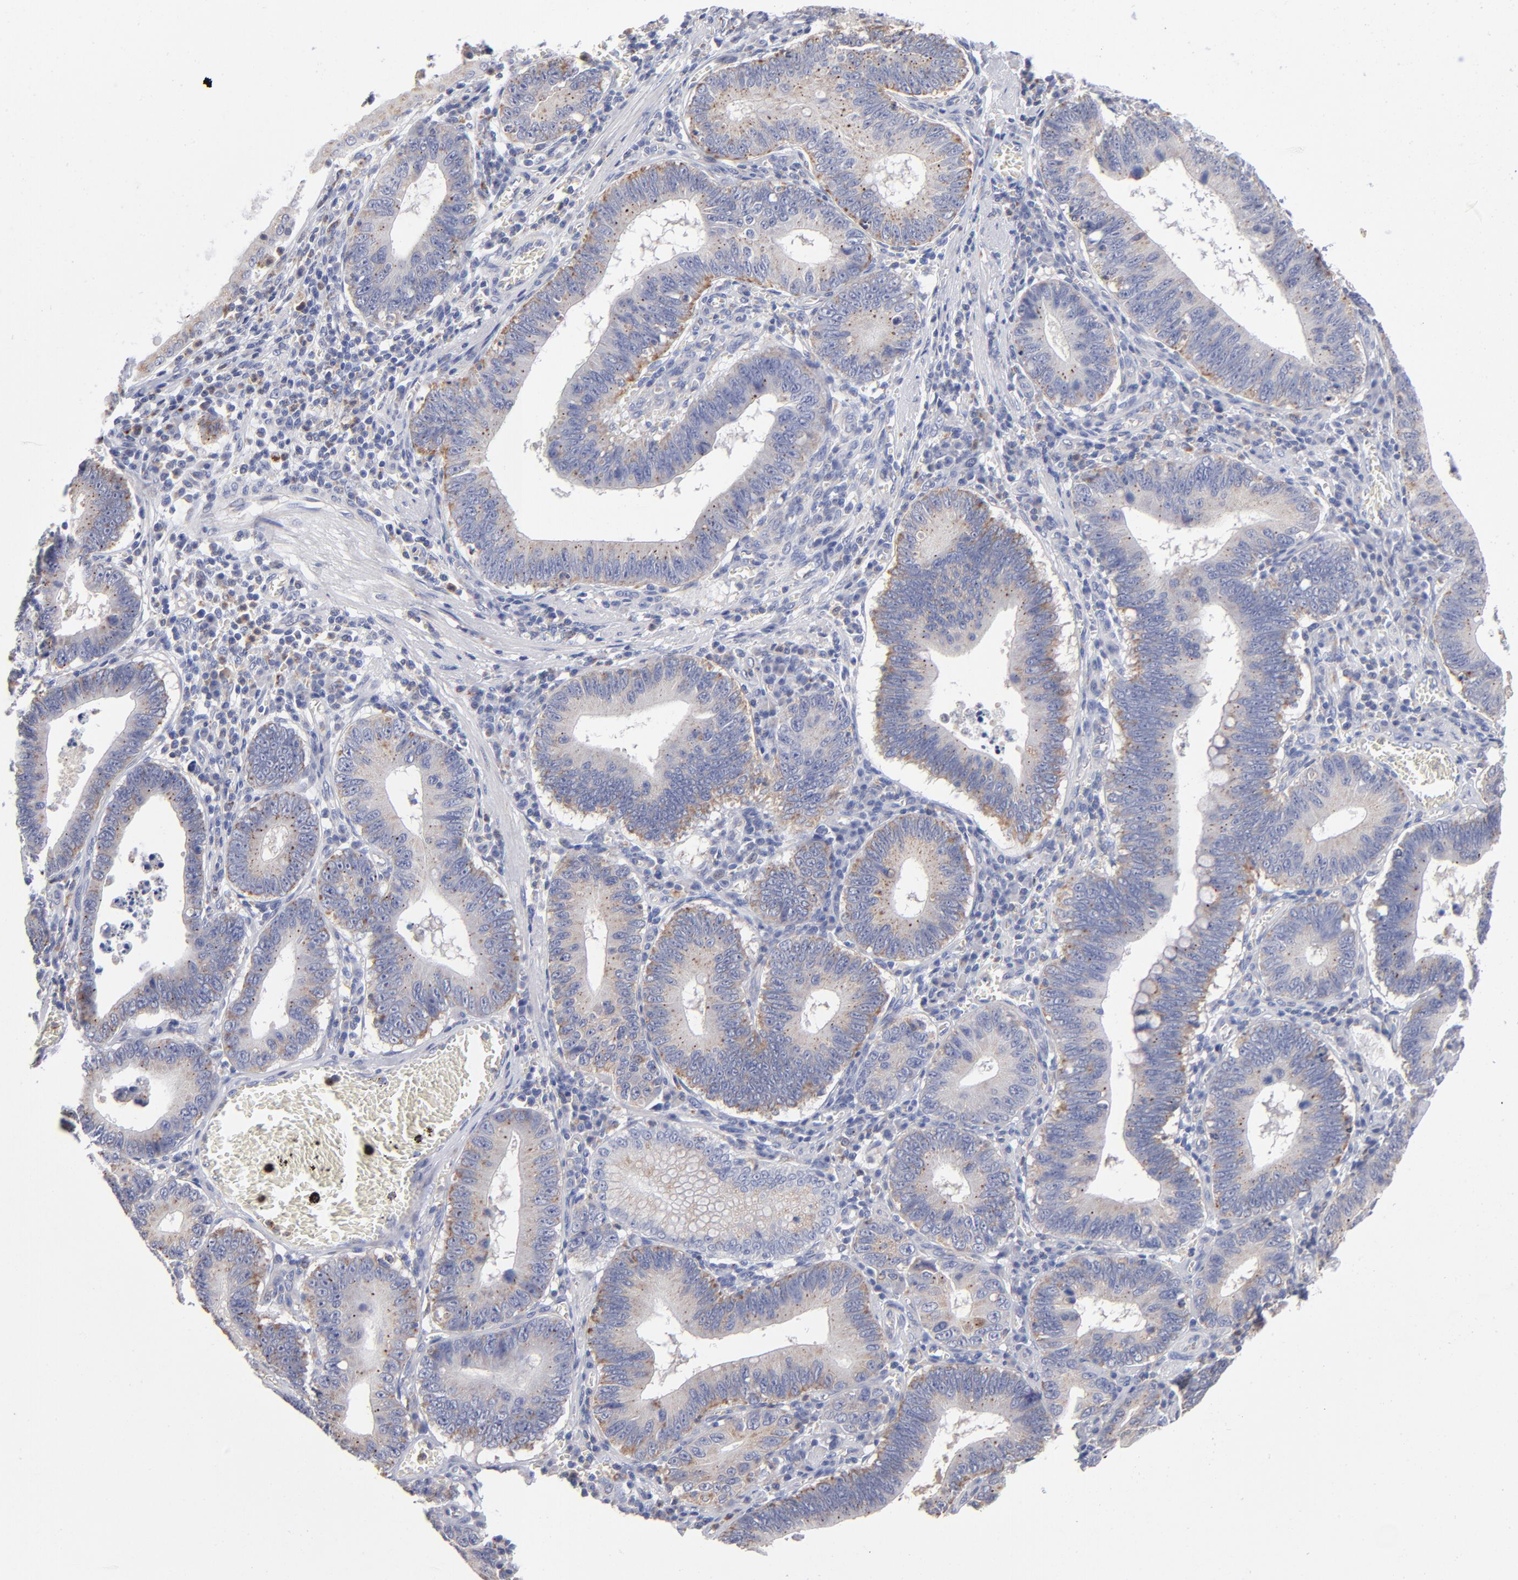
{"staining": {"intensity": "weak", "quantity": "25%-75%", "location": "cytoplasmic/membranous"}, "tissue": "stomach cancer", "cell_type": "Tumor cells", "image_type": "cancer", "snomed": [{"axis": "morphology", "description": "Adenocarcinoma, NOS"}, {"axis": "topography", "description": "Stomach"}, {"axis": "topography", "description": "Gastric cardia"}], "caption": "A high-resolution image shows immunohistochemistry staining of stomach cancer, which exhibits weak cytoplasmic/membranous positivity in about 25%-75% of tumor cells. (brown staining indicates protein expression, while blue staining denotes nuclei).", "gene": "RRAGB", "patient": {"sex": "male", "age": 59}}